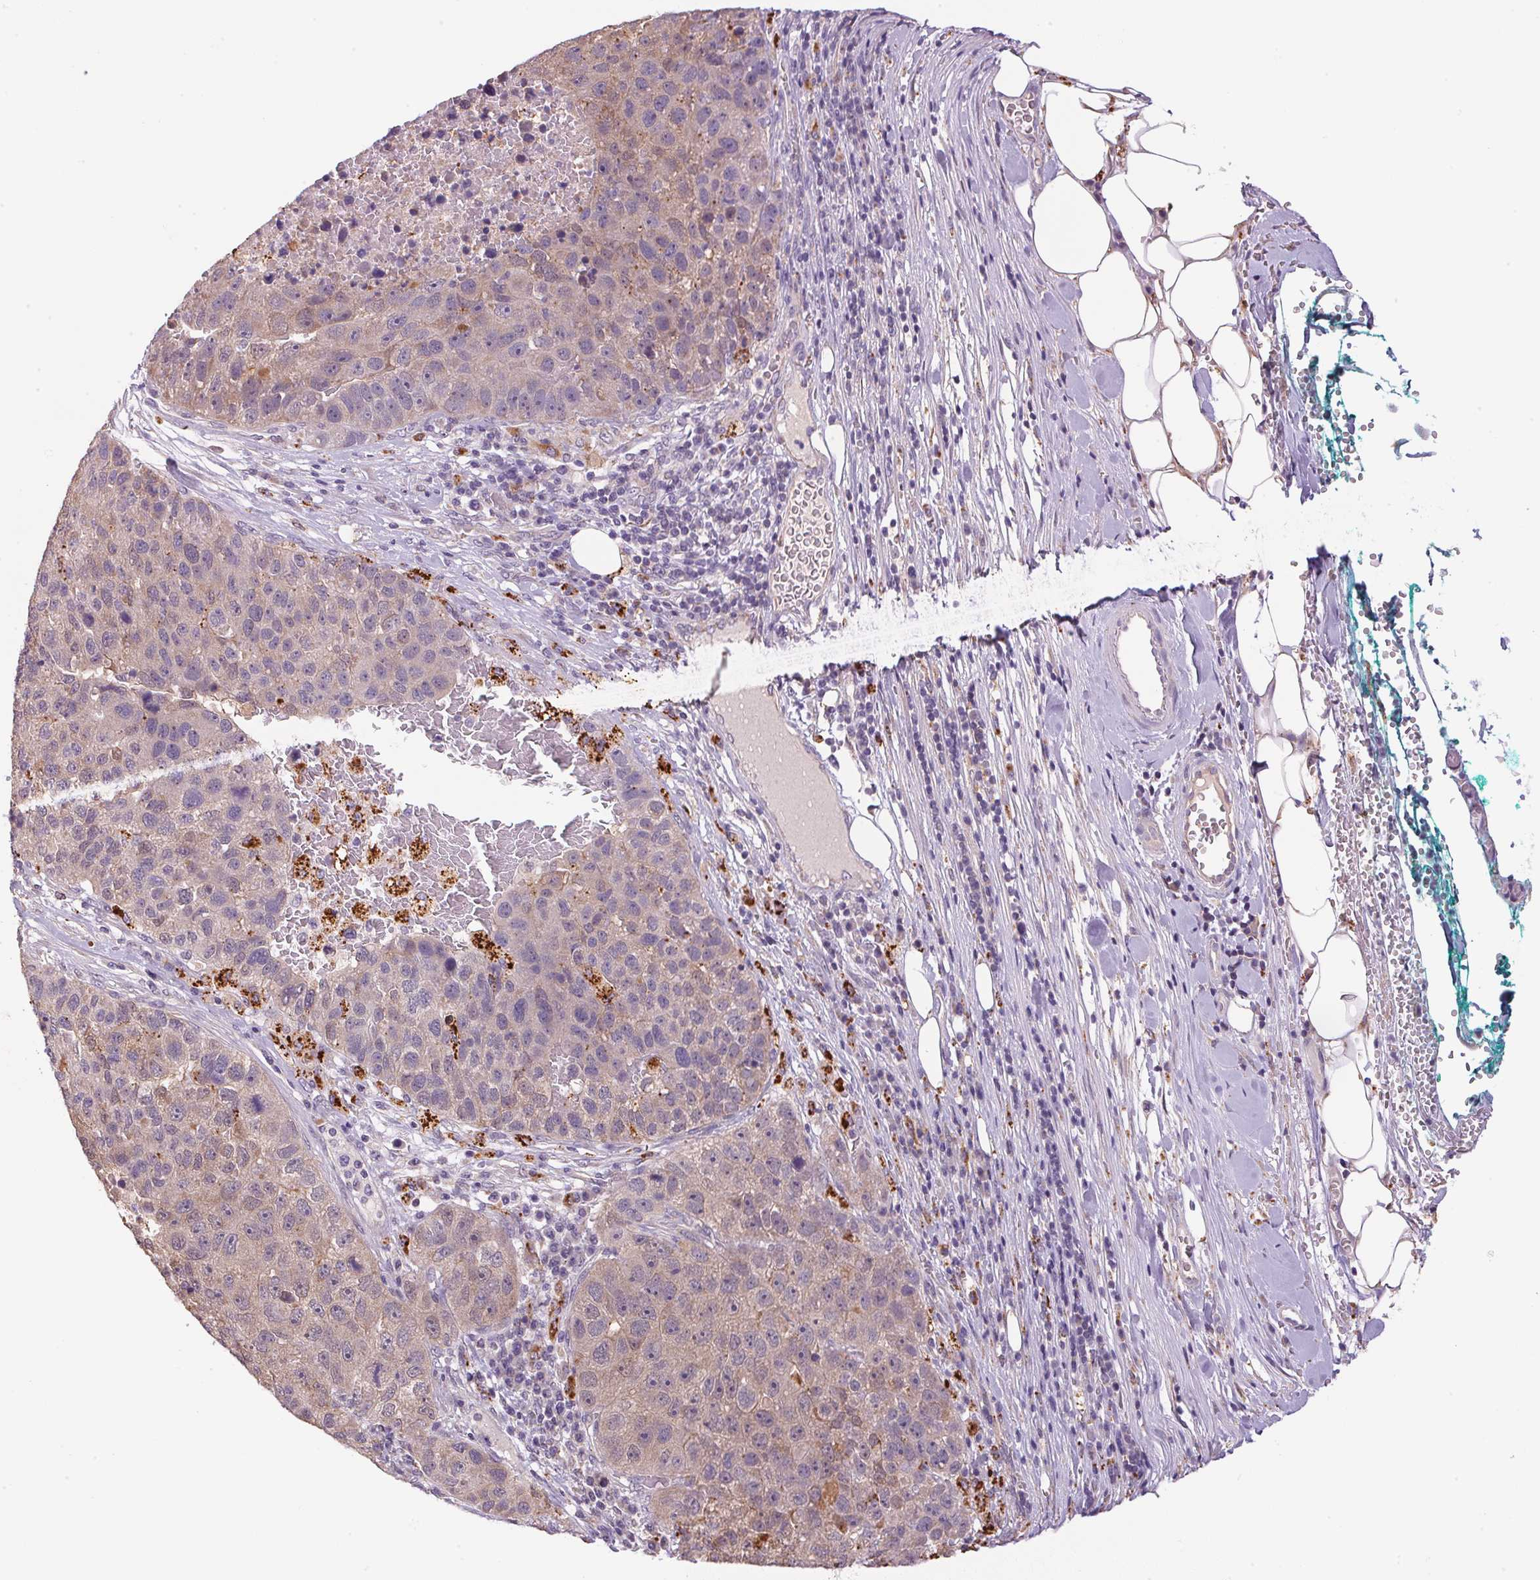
{"staining": {"intensity": "weak", "quantity": "<25%", "location": "cytoplasmic/membranous"}, "tissue": "pancreatic cancer", "cell_type": "Tumor cells", "image_type": "cancer", "snomed": [{"axis": "morphology", "description": "Adenocarcinoma, NOS"}, {"axis": "topography", "description": "Pancreas"}], "caption": "This is an immunohistochemistry image of human pancreatic cancer (adenocarcinoma). There is no staining in tumor cells.", "gene": "ADH5", "patient": {"sex": "female", "age": 61}}